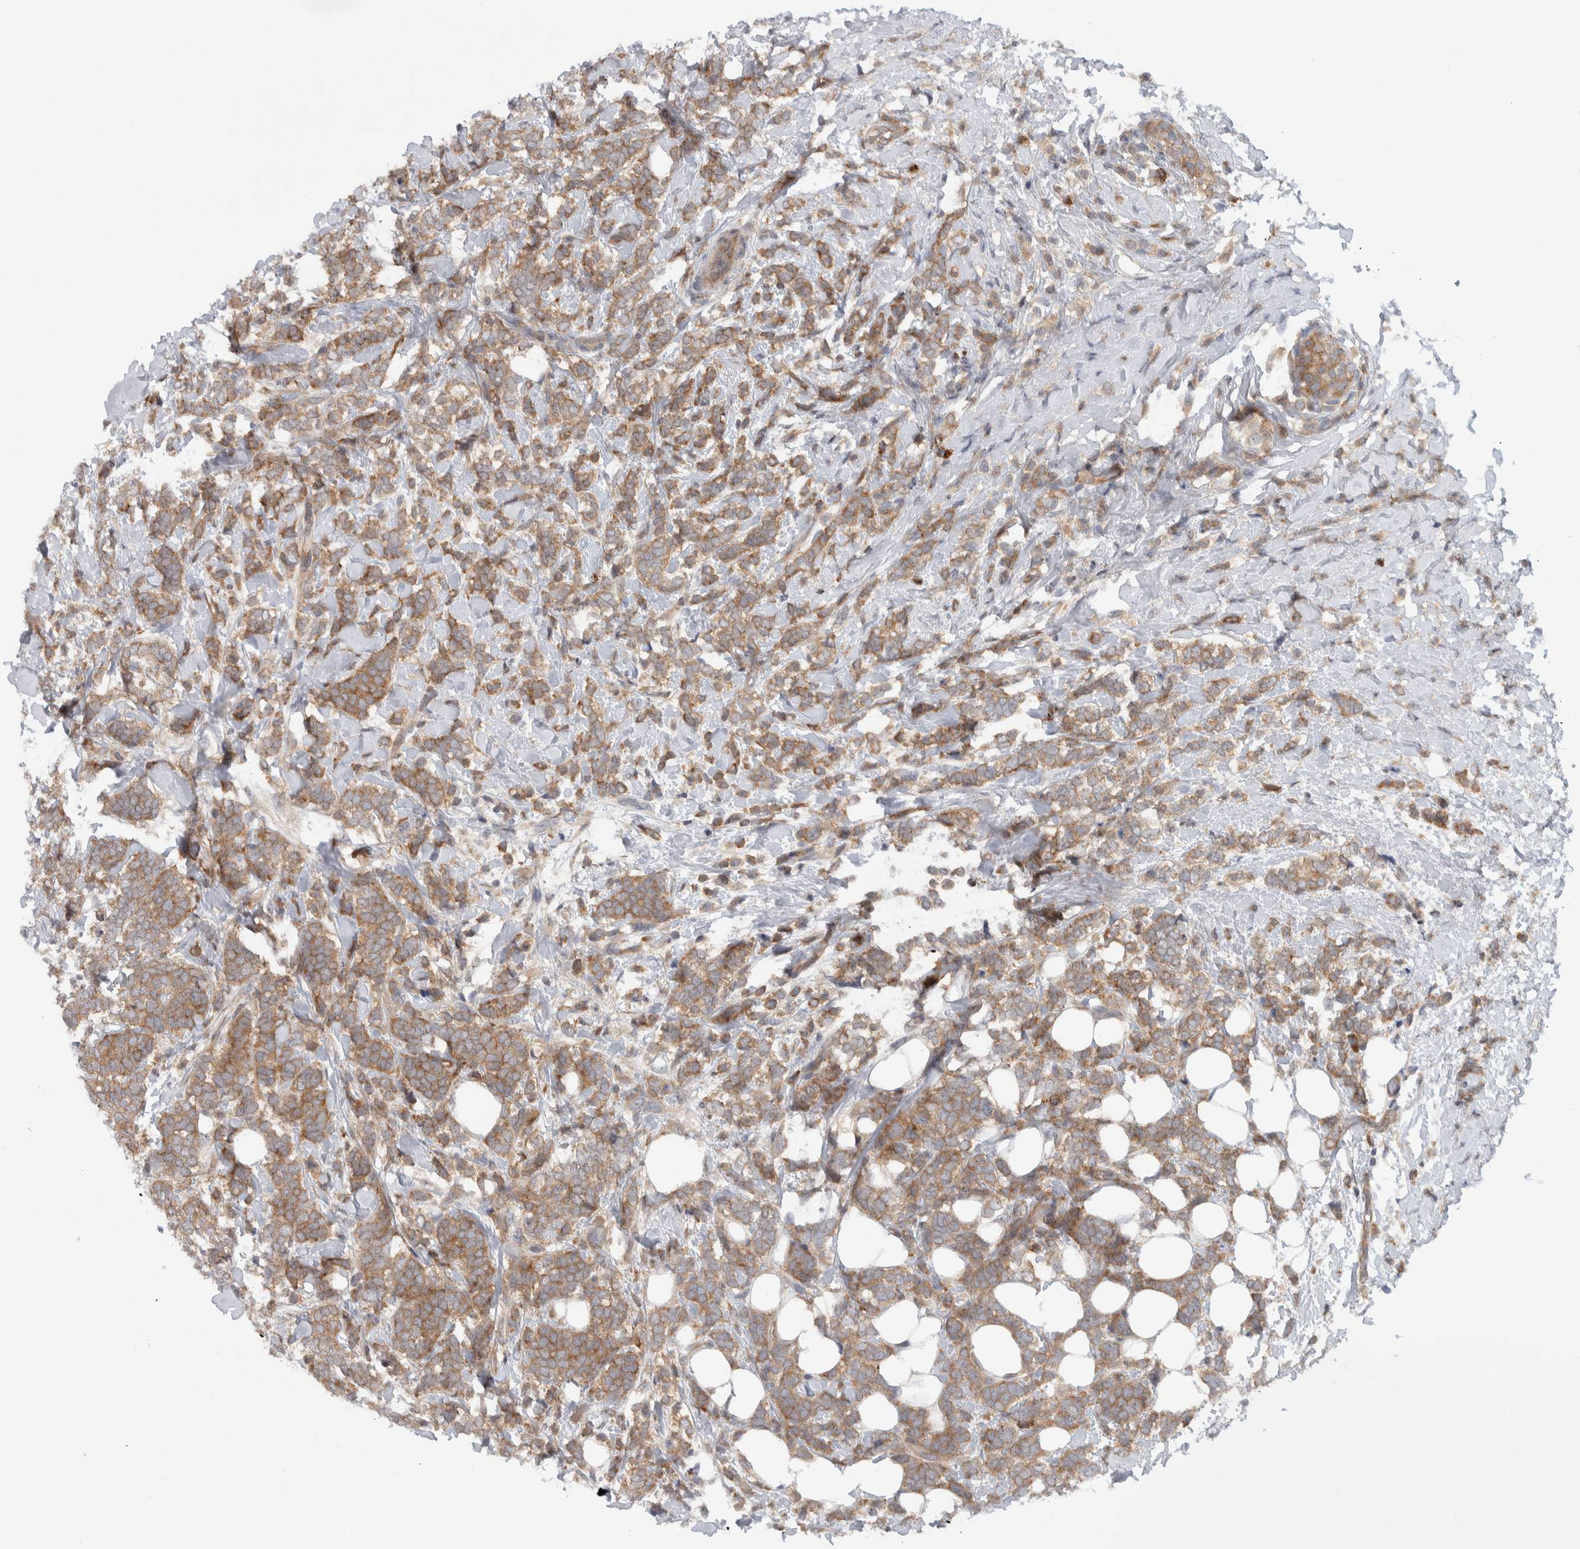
{"staining": {"intensity": "moderate", "quantity": ">75%", "location": "cytoplasmic/membranous"}, "tissue": "breast cancer", "cell_type": "Tumor cells", "image_type": "cancer", "snomed": [{"axis": "morphology", "description": "Lobular carcinoma"}, {"axis": "topography", "description": "Breast"}], "caption": "IHC photomicrograph of neoplastic tissue: human breast cancer stained using IHC demonstrates medium levels of moderate protein expression localized specifically in the cytoplasmic/membranous of tumor cells, appearing as a cytoplasmic/membranous brown color.", "gene": "CCDC43", "patient": {"sex": "female", "age": 50}}